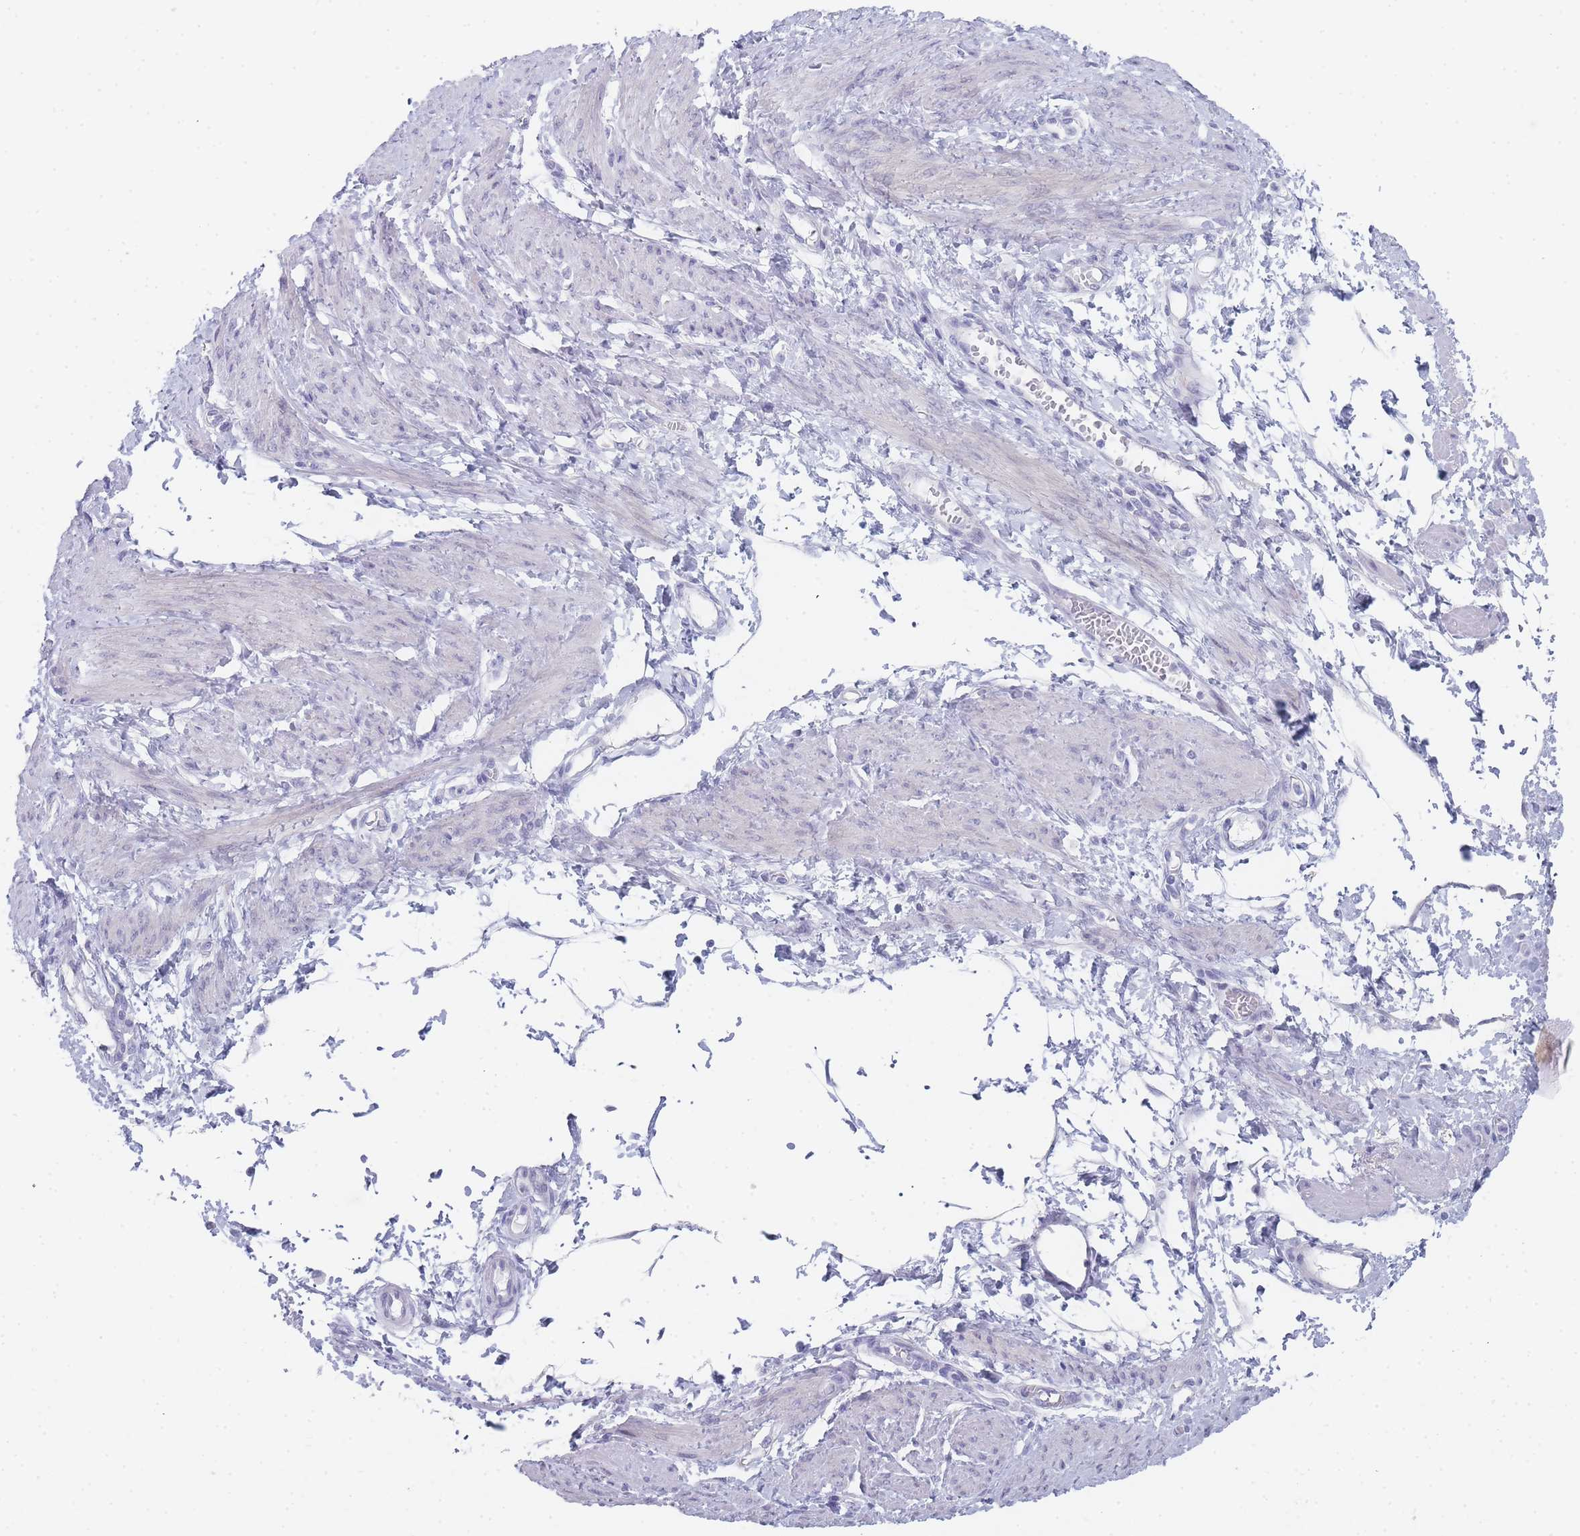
{"staining": {"intensity": "negative", "quantity": "none", "location": "none"}, "tissue": "smooth muscle", "cell_type": "Smooth muscle cells", "image_type": "normal", "snomed": [{"axis": "morphology", "description": "Normal tissue, NOS"}, {"axis": "topography", "description": "Smooth muscle"}, {"axis": "topography", "description": "Uterus"}], "caption": "IHC image of benign smooth muscle: smooth muscle stained with DAB (3,3'-diaminobenzidine) exhibits no significant protein positivity in smooth muscle cells. (Immunohistochemistry, brightfield microscopy, high magnification).", "gene": "IMPG1", "patient": {"sex": "female", "age": 39}}